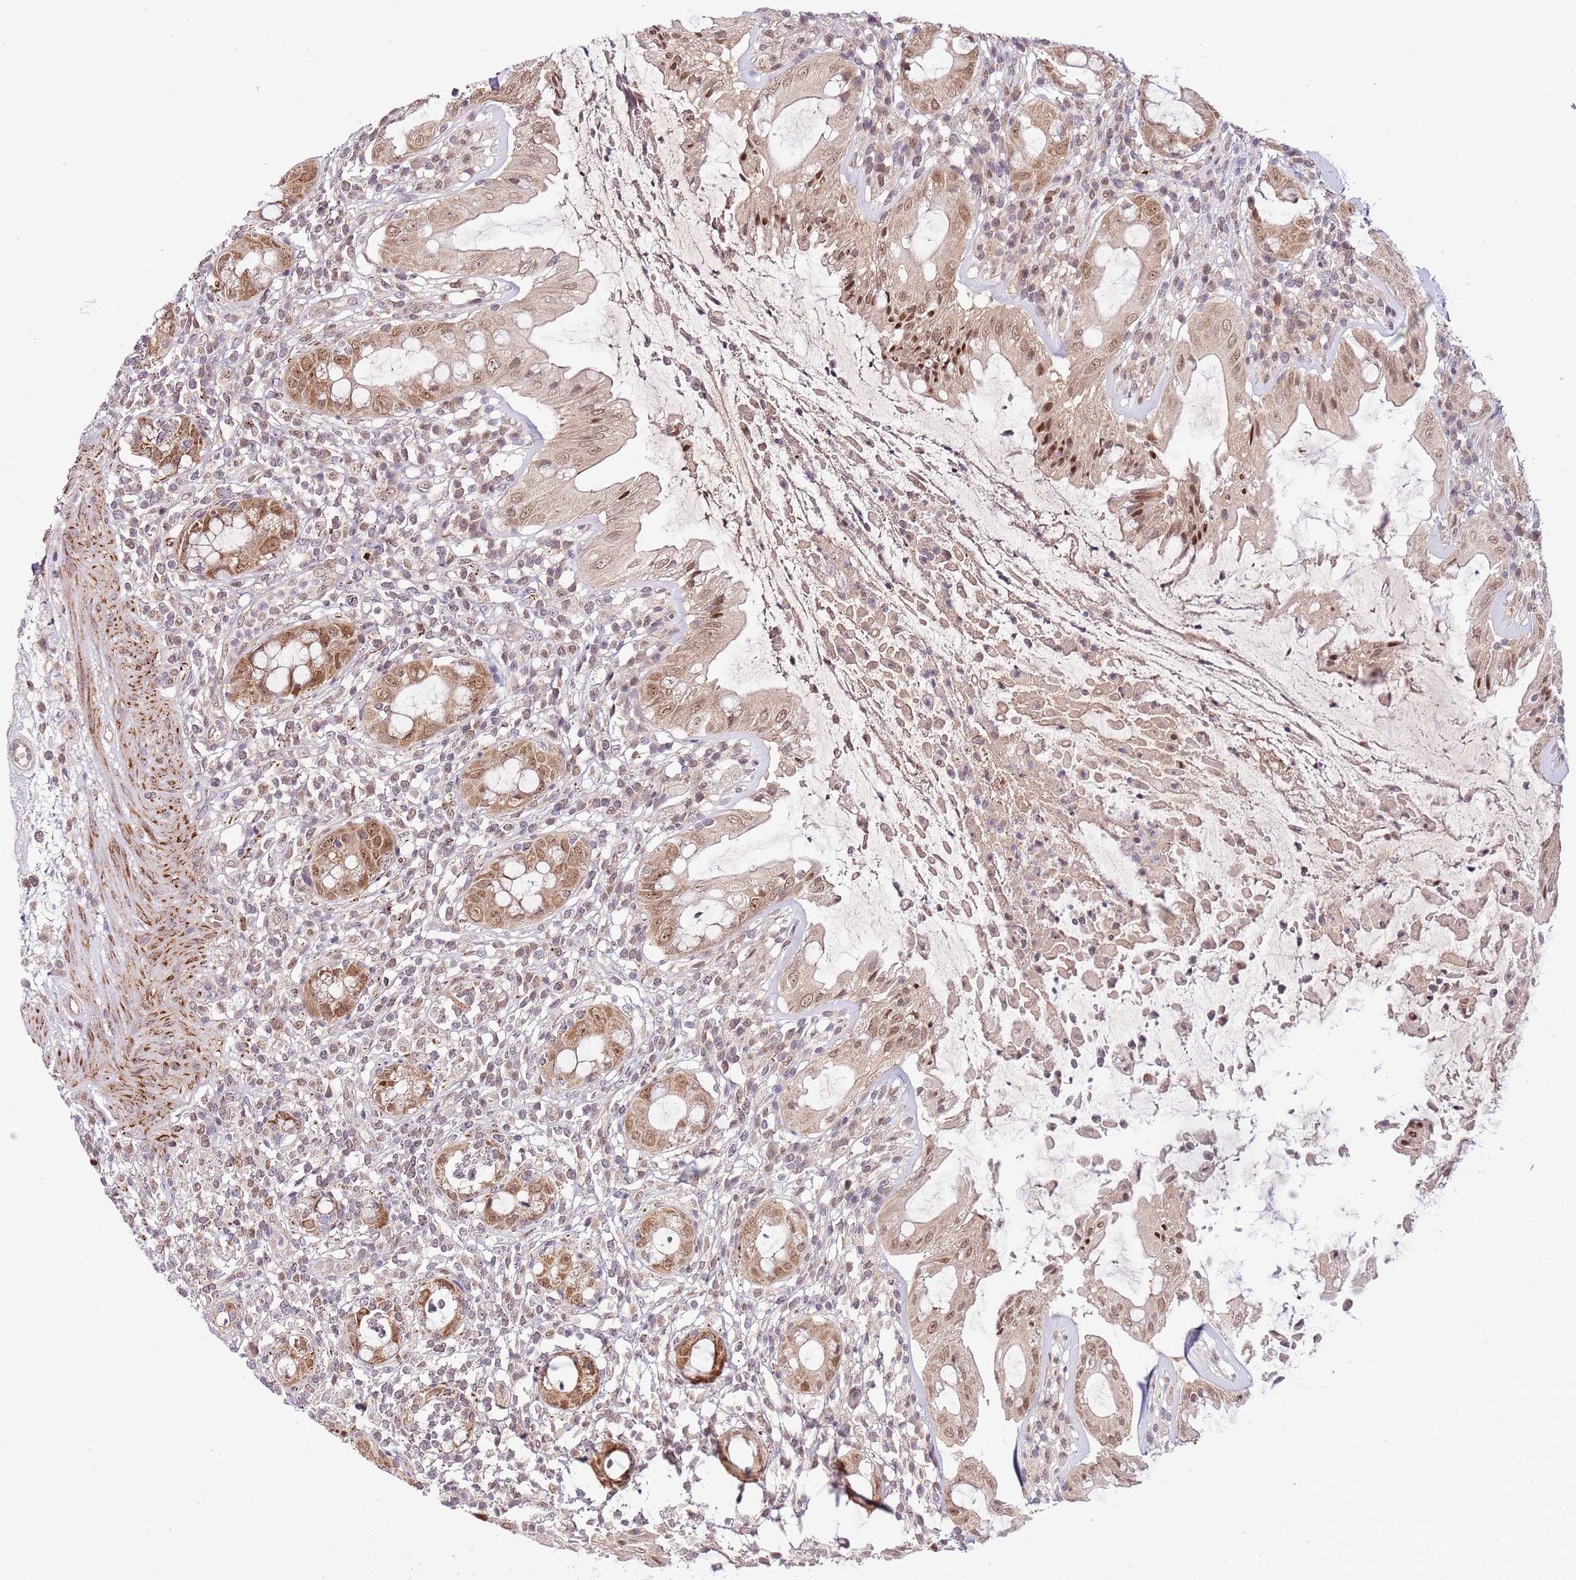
{"staining": {"intensity": "moderate", "quantity": ">75%", "location": "cytoplasmic/membranous,nuclear"}, "tissue": "rectum", "cell_type": "Glandular cells", "image_type": "normal", "snomed": [{"axis": "morphology", "description": "Normal tissue, NOS"}, {"axis": "topography", "description": "Rectum"}], "caption": "Immunohistochemistry (IHC) image of unremarkable human rectum stained for a protein (brown), which demonstrates medium levels of moderate cytoplasmic/membranous,nuclear staining in about >75% of glandular cells.", "gene": "CHD1", "patient": {"sex": "female", "age": 57}}